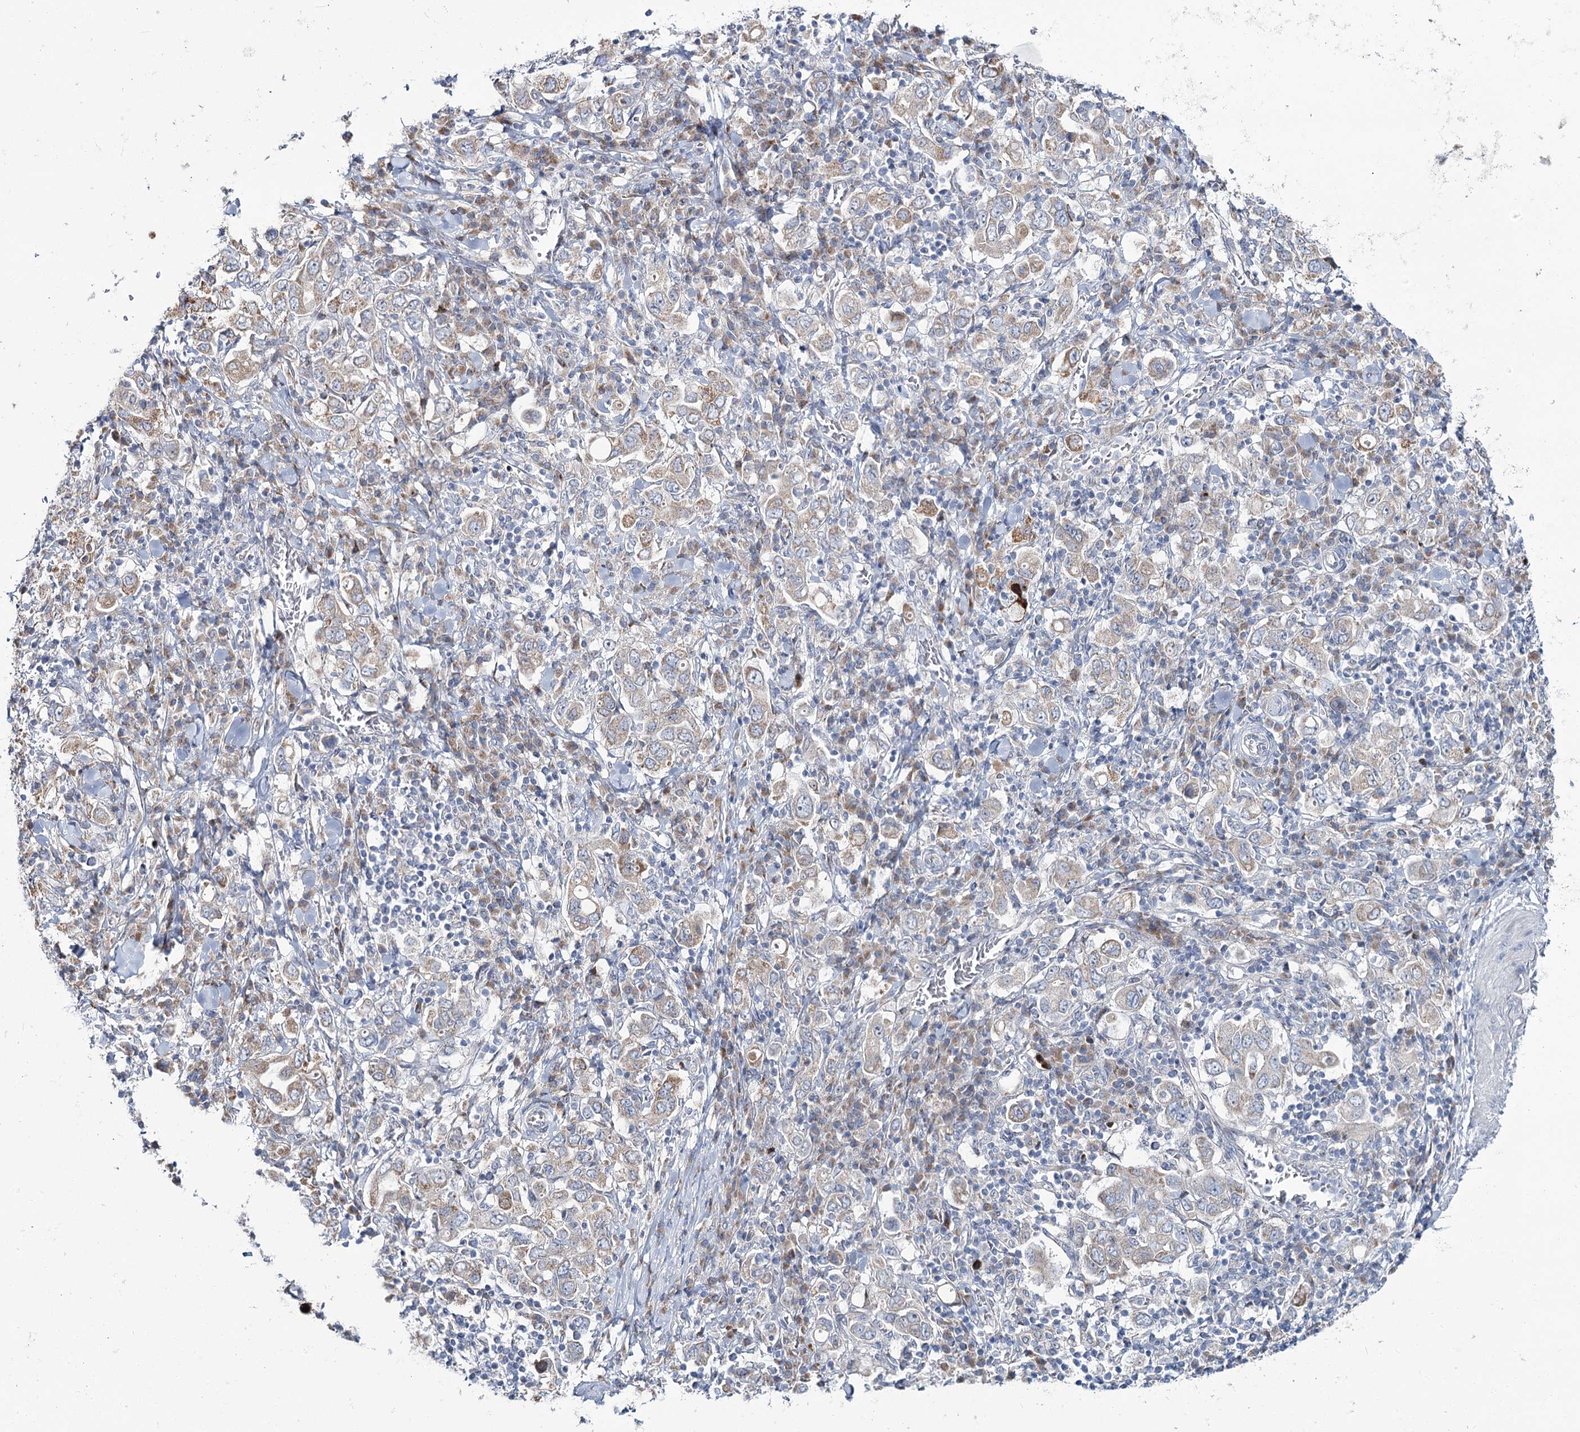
{"staining": {"intensity": "weak", "quantity": ">75%", "location": "cytoplasmic/membranous"}, "tissue": "stomach cancer", "cell_type": "Tumor cells", "image_type": "cancer", "snomed": [{"axis": "morphology", "description": "Adenocarcinoma, NOS"}, {"axis": "topography", "description": "Stomach, upper"}], "caption": "DAB (3,3'-diaminobenzidine) immunohistochemical staining of stomach adenocarcinoma displays weak cytoplasmic/membranous protein staining in about >75% of tumor cells. (IHC, brightfield microscopy, high magnification).", "gene": "CPLANE1", "patient": {"sex": "male", "age": 62}}